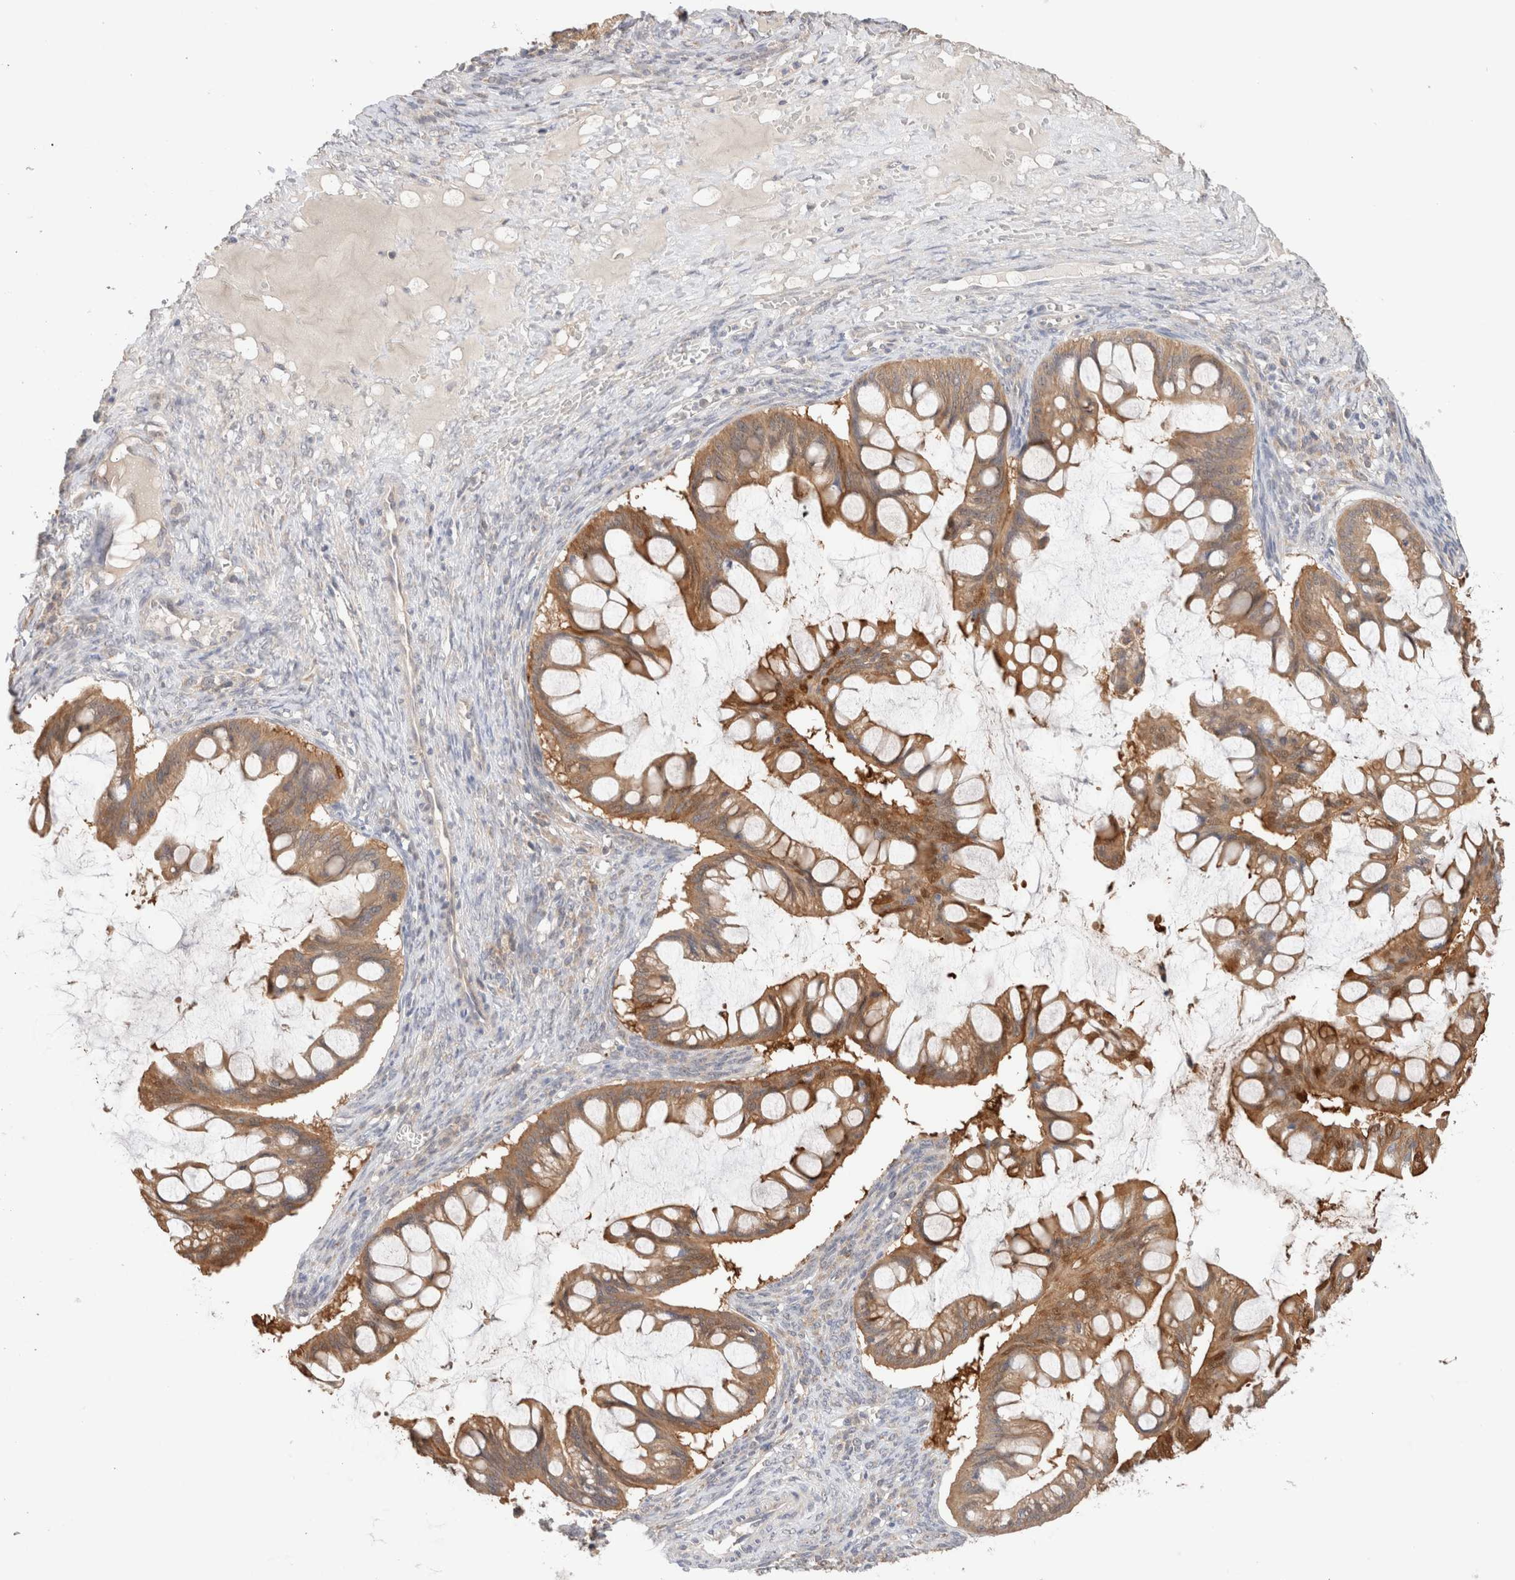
{"staining": {"intensity": "moderate", "quantity": ">75%", "location": "cytoplasmic/membranous"}, "tissue": "ovarian cancer", "cell_type": "Tumor cells", "image_type": "cancer", "snomed": [{"axis": "morphology", "description": "Cystadenocarcinoma, mucinous, NOS"}, {"axis": "topography", "description": "Ovary"}], "caption": "Immunohistochemistry histopathology image of human ovarian cancer stained for a protein (brown), which shows medium levels of moderate cytoplasmic/membranous positivity in about >75% of tumor cells.", "gene": "CA13", "patient": {"sex": "female", "age": 73}}